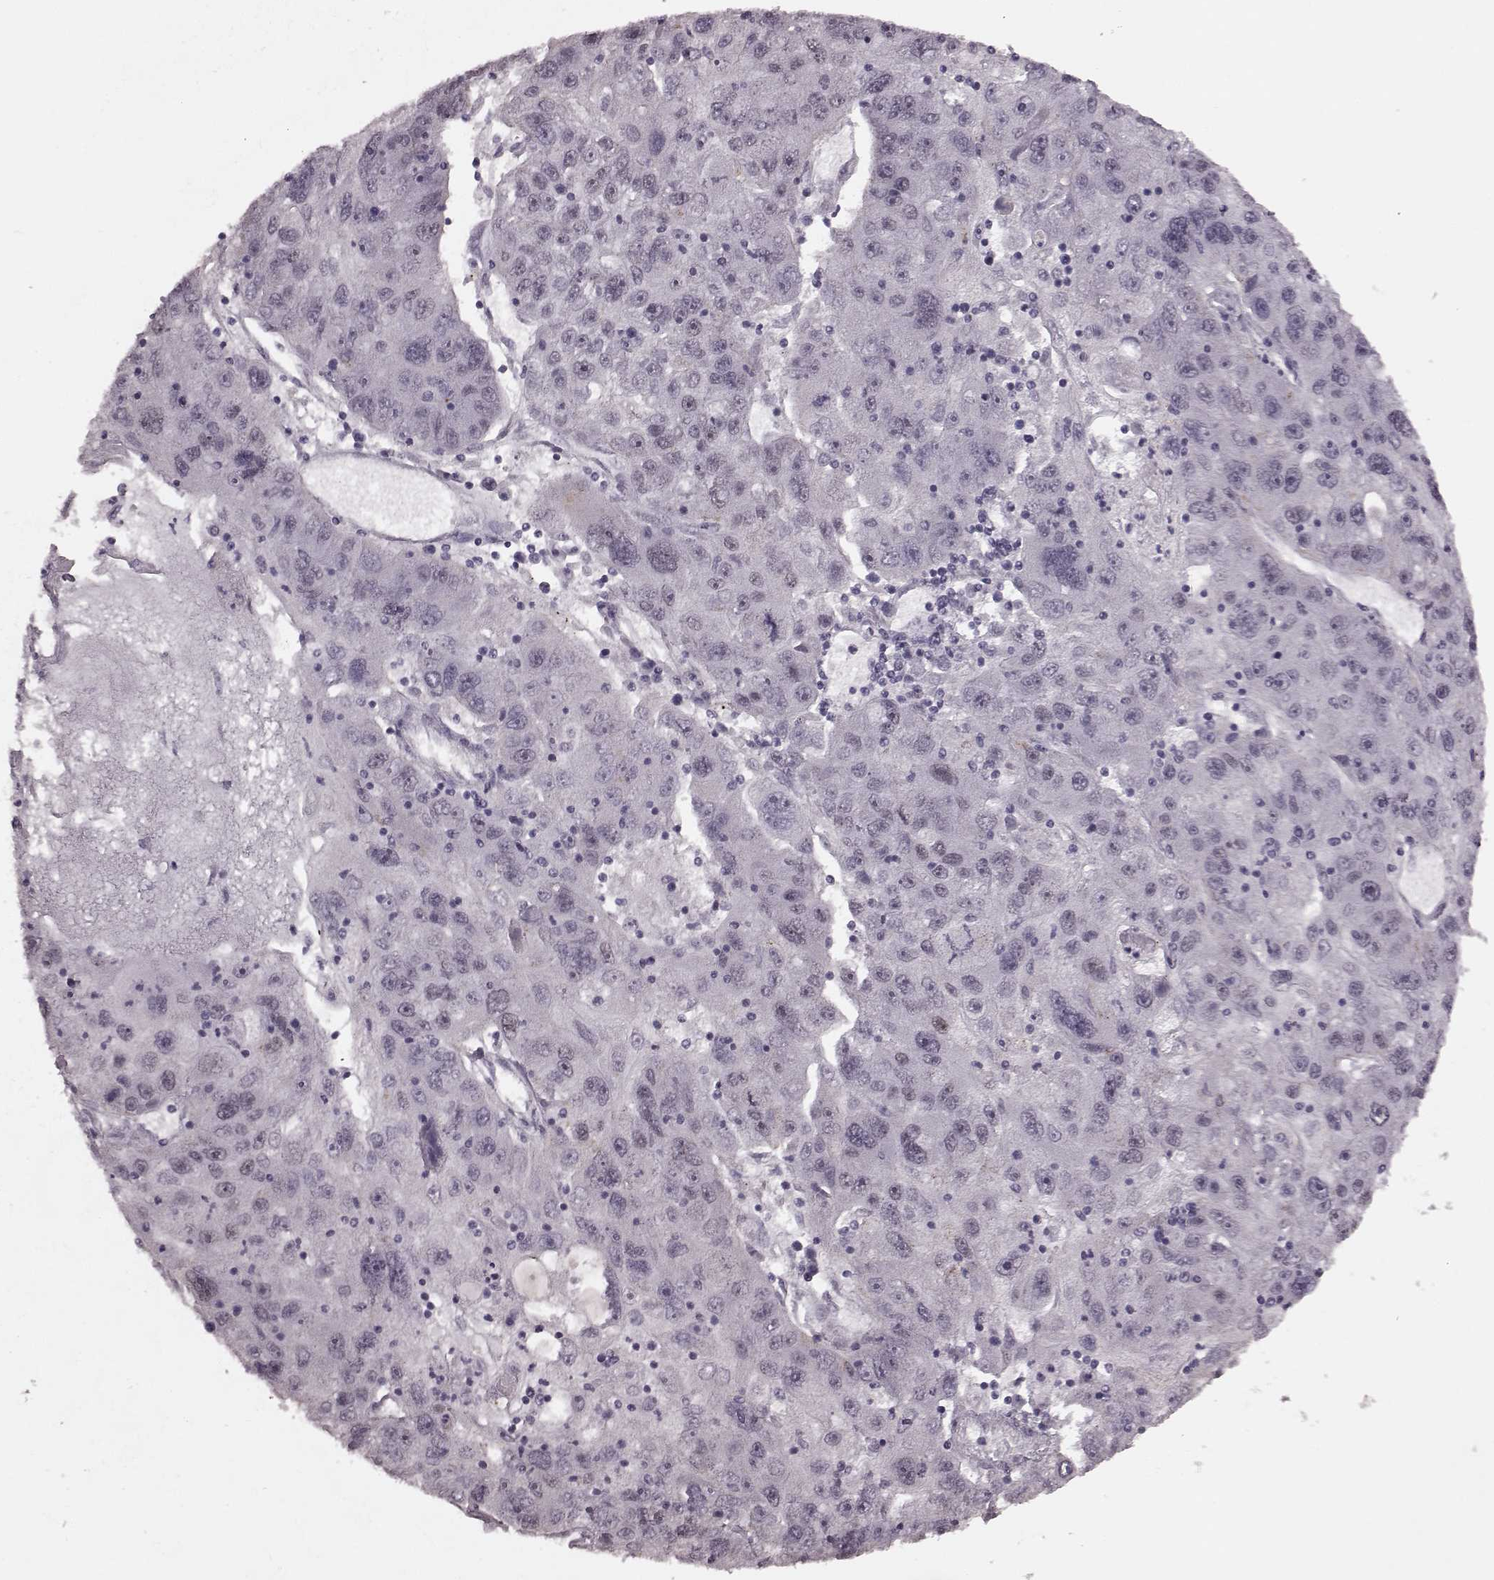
{"staining": {"intensity": "negative", "quantity": "none", "location": "none"}, "tissue": "stomach cancer", "cell_type": "Tumor cells", "image_type": "cancer", "snomed": [{"axis": "morphology", "description": "Adenocarcinoma, NOS"}, {"axis": "topography", "description": "Stomach"}], "caption": "DAB immunohistochemical staining of human stomach adenocarcinoma reveals no significant positivity in tumor cells.", "gene": "NR2C1", "patient": {"sex": "male", "age": 56}}